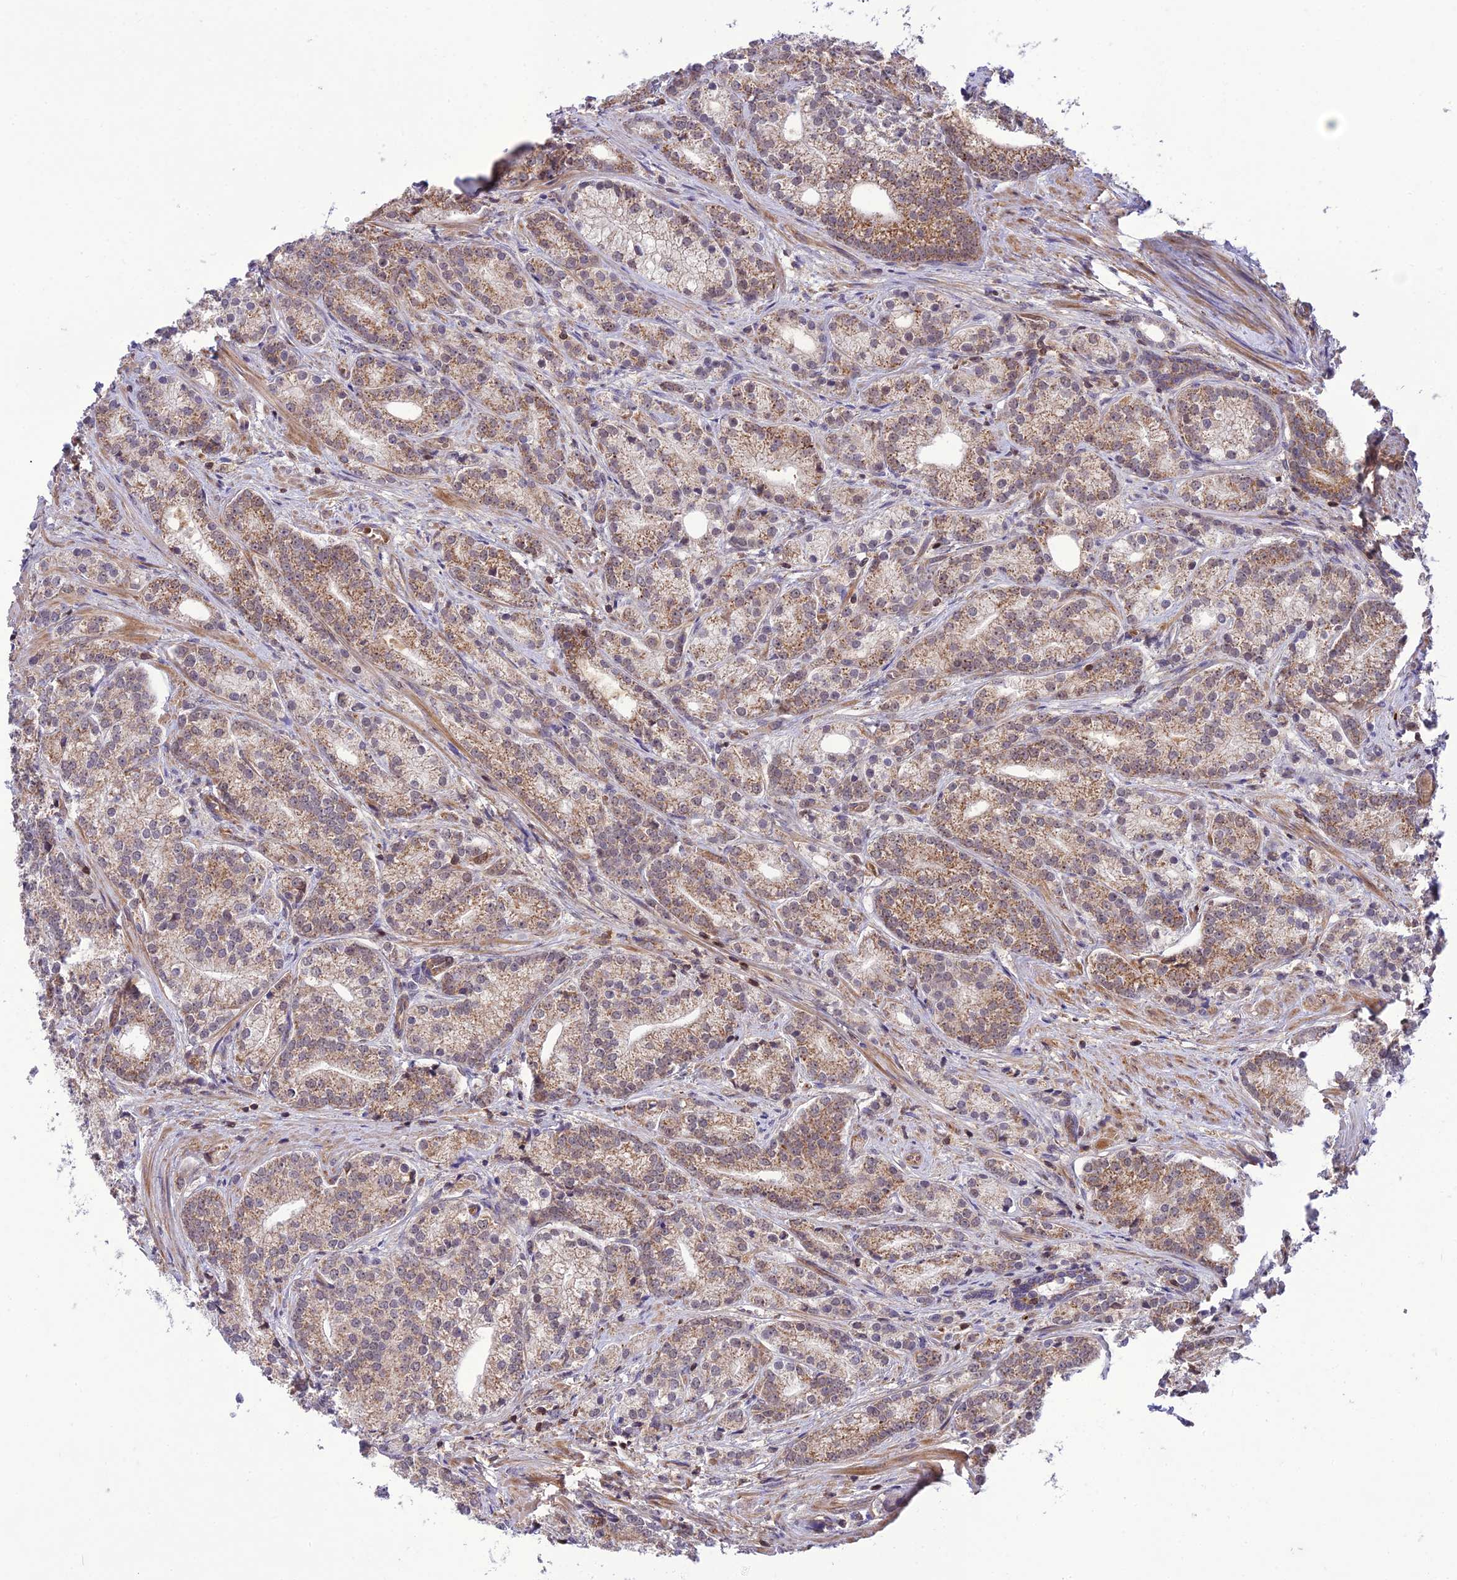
{"staining": {"intensity": "moderate", "quantity": "25%-75%", "location": "cytoplasmic/membranous"}, "tissue": "prostate cancer", "cell_type": "Tumor cells", "image_type": "cancer", "snomed": [{"axis": "morphology", "description": "Adenocarcinoma, Low grade"}, {"axis": "topography", "description": "Prostate"}], "caption": "Immunohistochemical staining of human prostate cancer demonstrates moderate cytoplasmic/membranous protein staining in approximately 25%-75% of tumor cells.", "gene": "NDUFC1", "patient": {"sex": "male", "age": 71}}